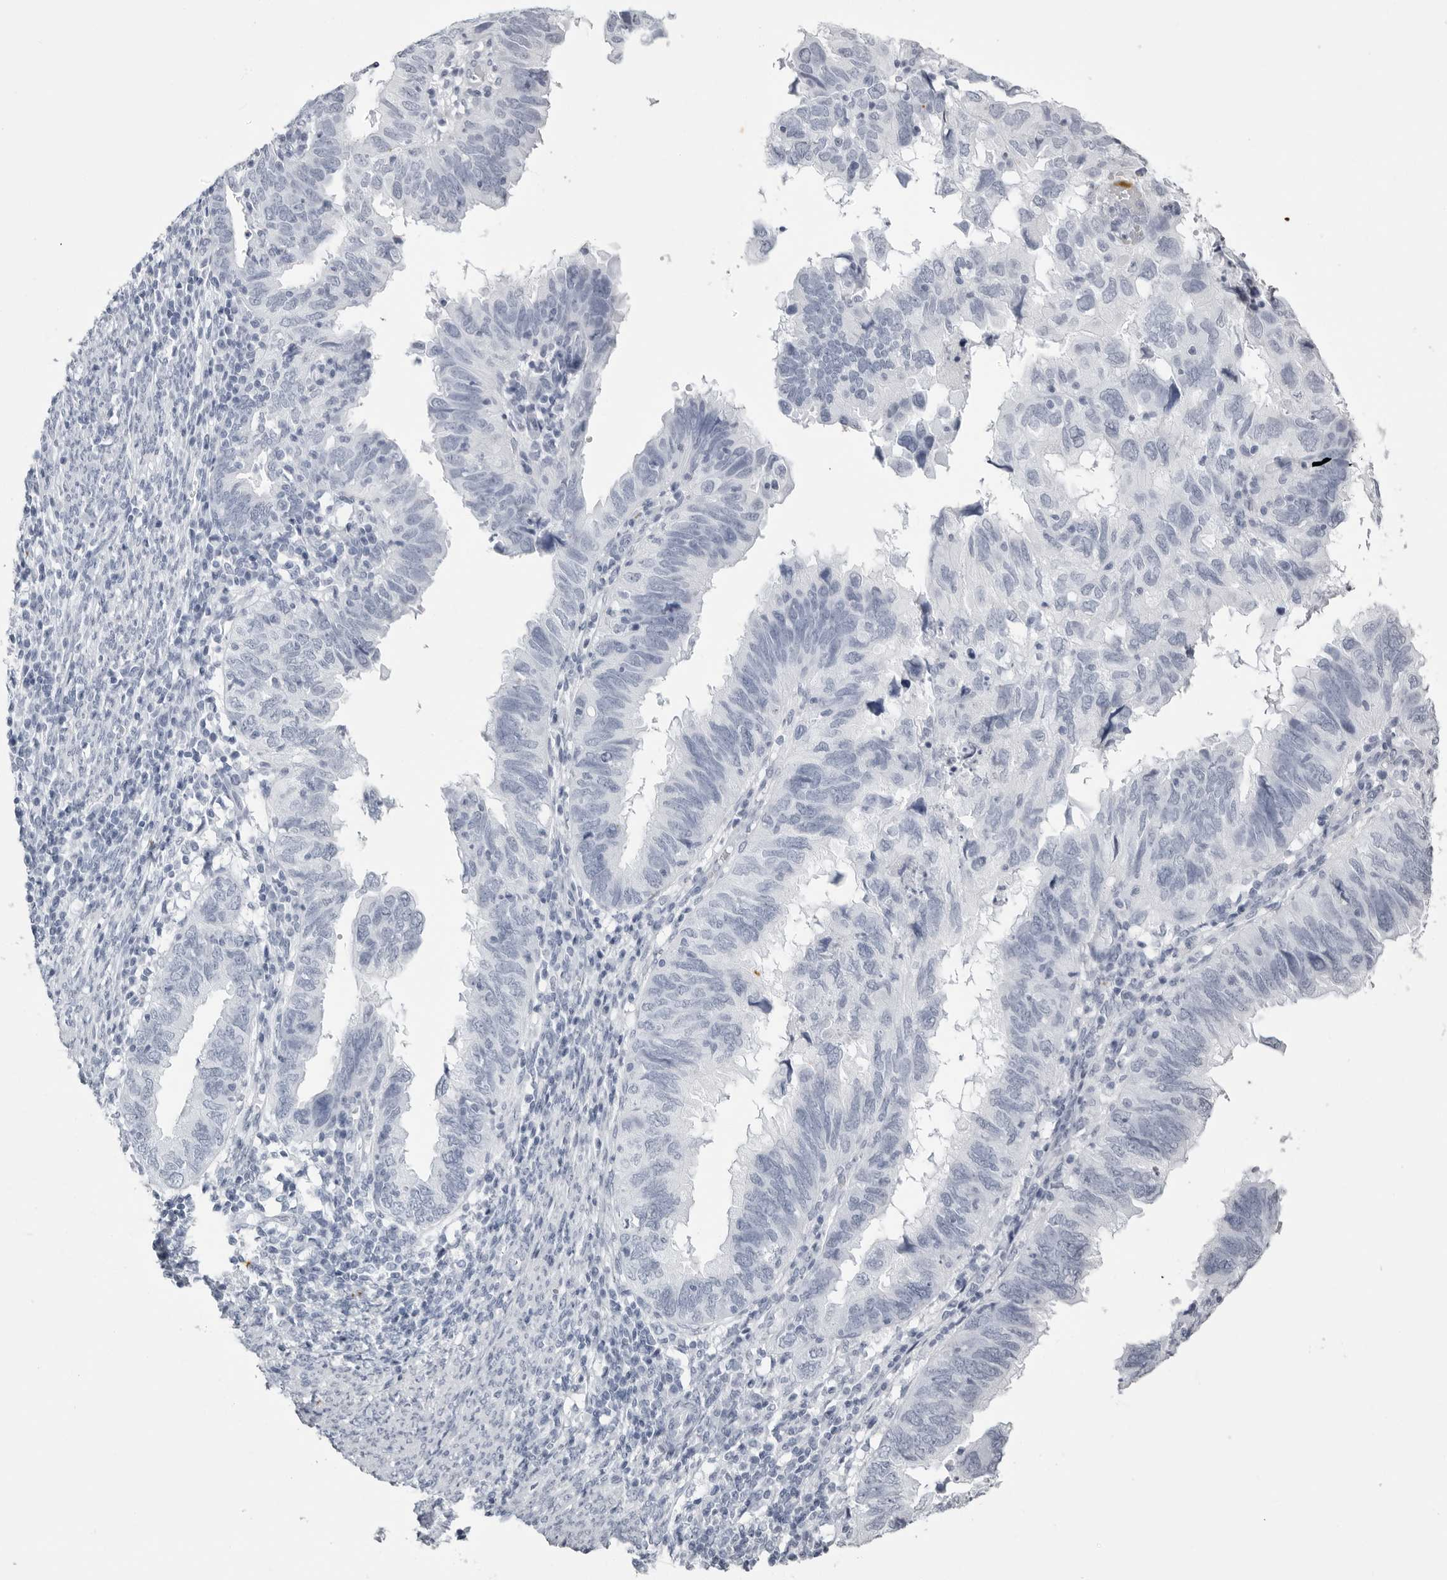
{"staining": {"intensity": "negative", "quantity": "none", "location": "none"}, "tissue": "endometrial cancer", "cell_type": "Tumor cells", "image_type": "cancer", "snomed": [{"axis": "morphology", "description": "Adenocarcinoma, NOS"}, {"axis": "topography", "description": "Uterus"}], "caption": "The image shows no significant expression in tumor cells of adenocarcinoma (endometrial).", "gene": "KLK9", "patient": {"sex": "female", "age": 77}}